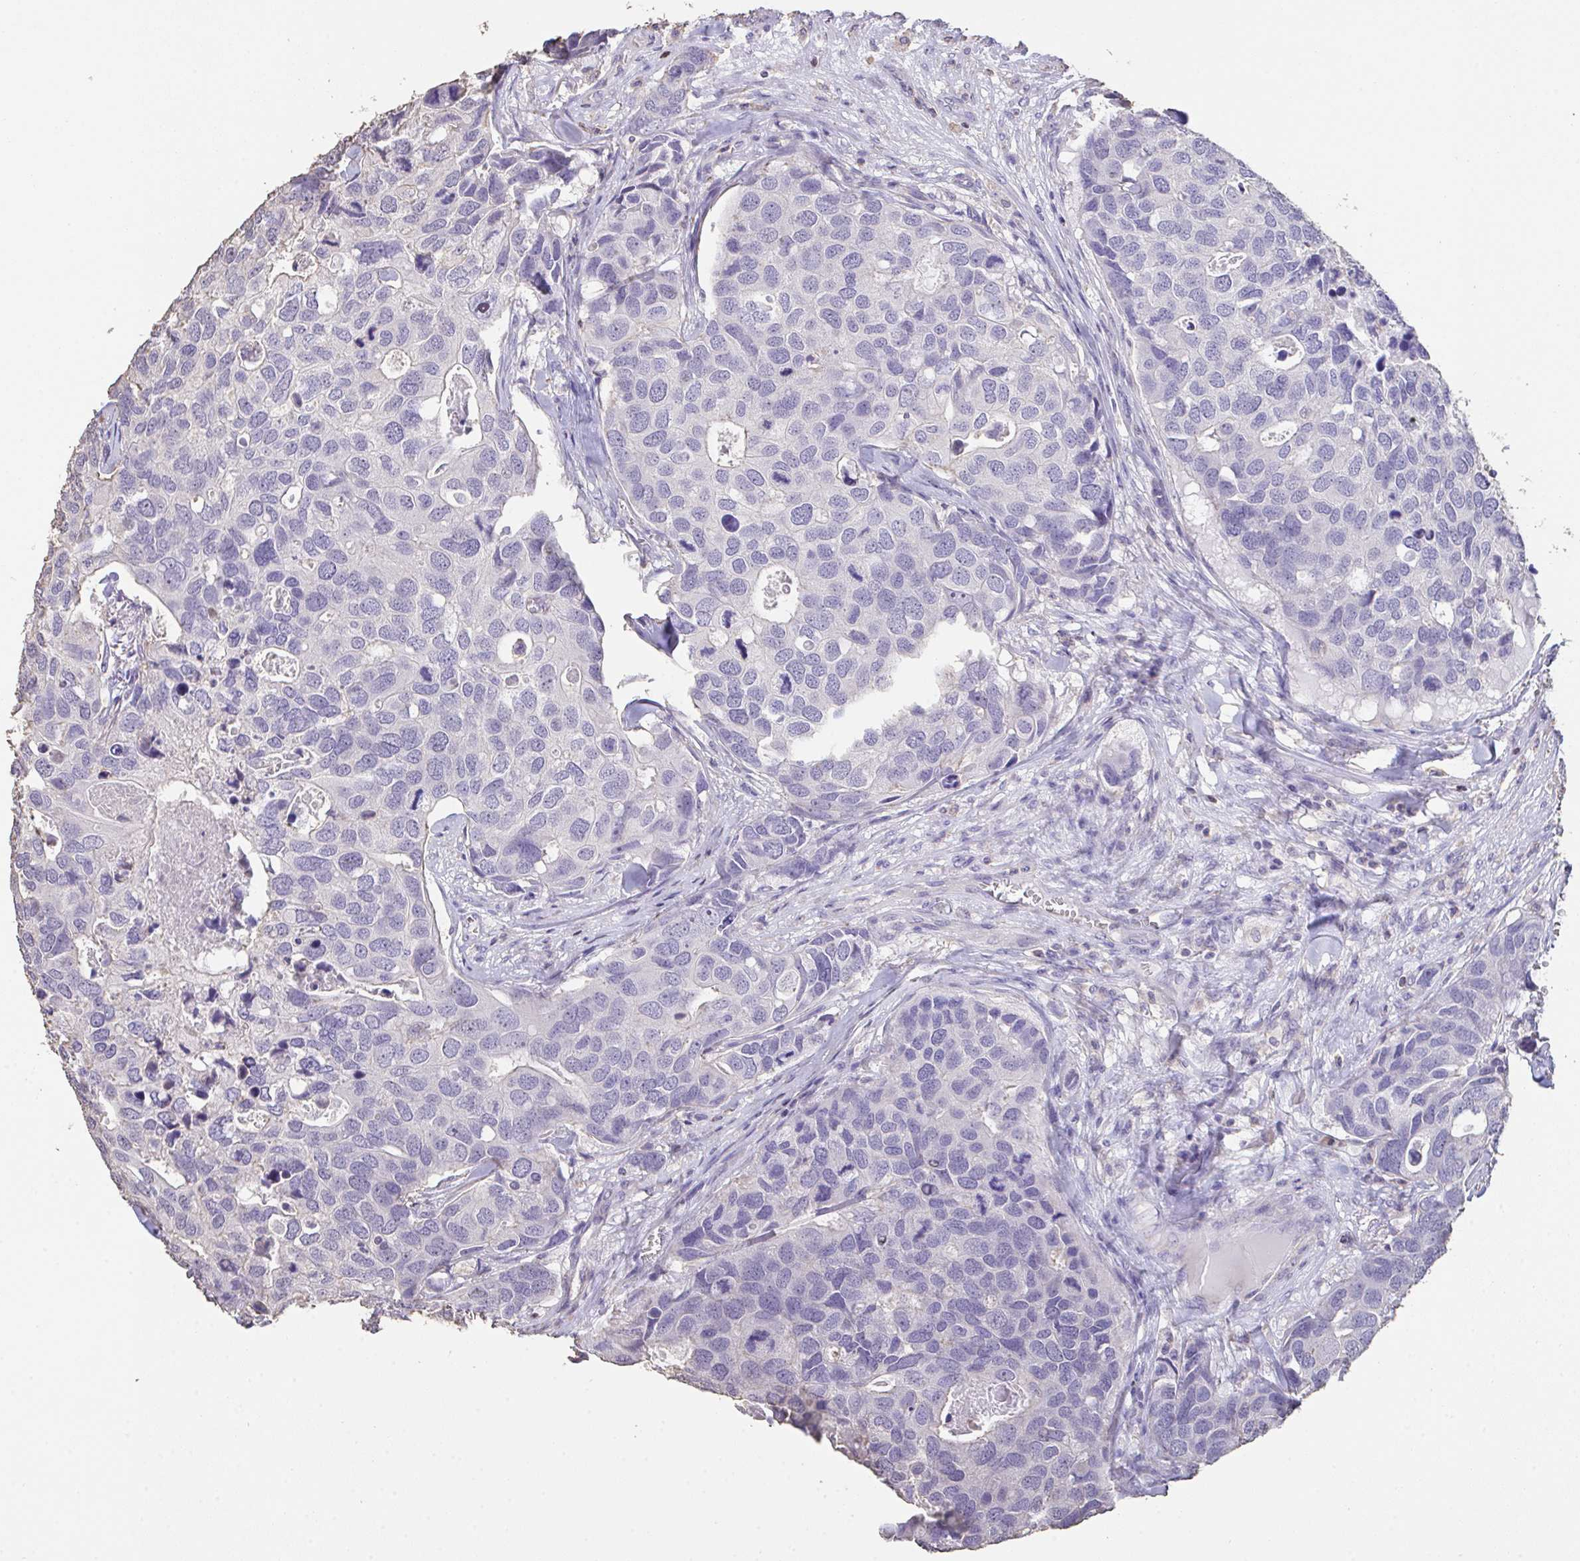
{"staining": {"intensity": "negative", "quantity": "none", "location": "none"}, "tissue": "breast cancer", "cell_type": "Tumor cells", "image_type": "cancer", "snomed": [{"axis": "morphology", "description": "Duct carcinoma"}, {"axis": "topography", "description": "Breast"}], "caption": "There is no significant expression in tumor cells of breast cancer.", "gene": "IL23R", "patient": {"sex": "female", "age": 83}}